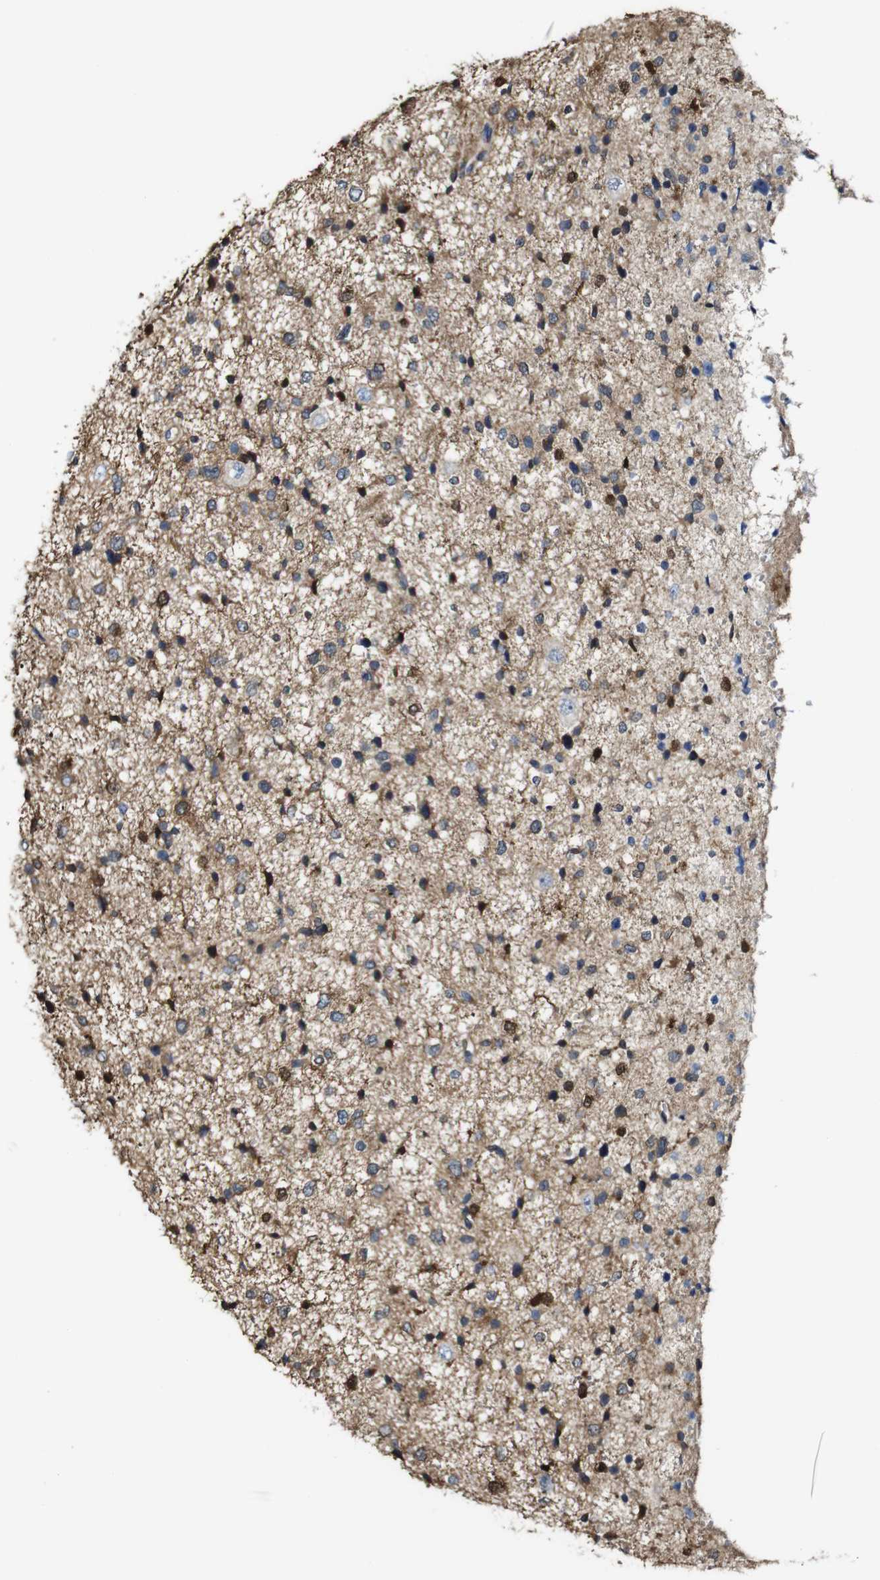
{"staining": {"intensity": "moderate", "quantity": "25%-75%", "location": "cytoplasmic/membranous,nuclear"}, "tissue": "glioma", "cell_type": "Tumor cells", "image_type": "cancer", "snomed": [{"axis": "morphology", "description": "Glioma, malignant, Low grade"}, {"axis": "topography", "description": "Brain"}], "caption": "DAB (3,3'-diaminobenzidine) immunohistochemical staining of glioma shows moderate cytoplasmic/membranous and nuclear protein expression in approximately 25%-75% of tumor cells. The staining is performed using DAB brown chromogen to label protein expression. The nuclei are counter-stained blue using hematoxylin.", "gene": "PTPRR", "patient": {"sex": "female", "age": 37}}